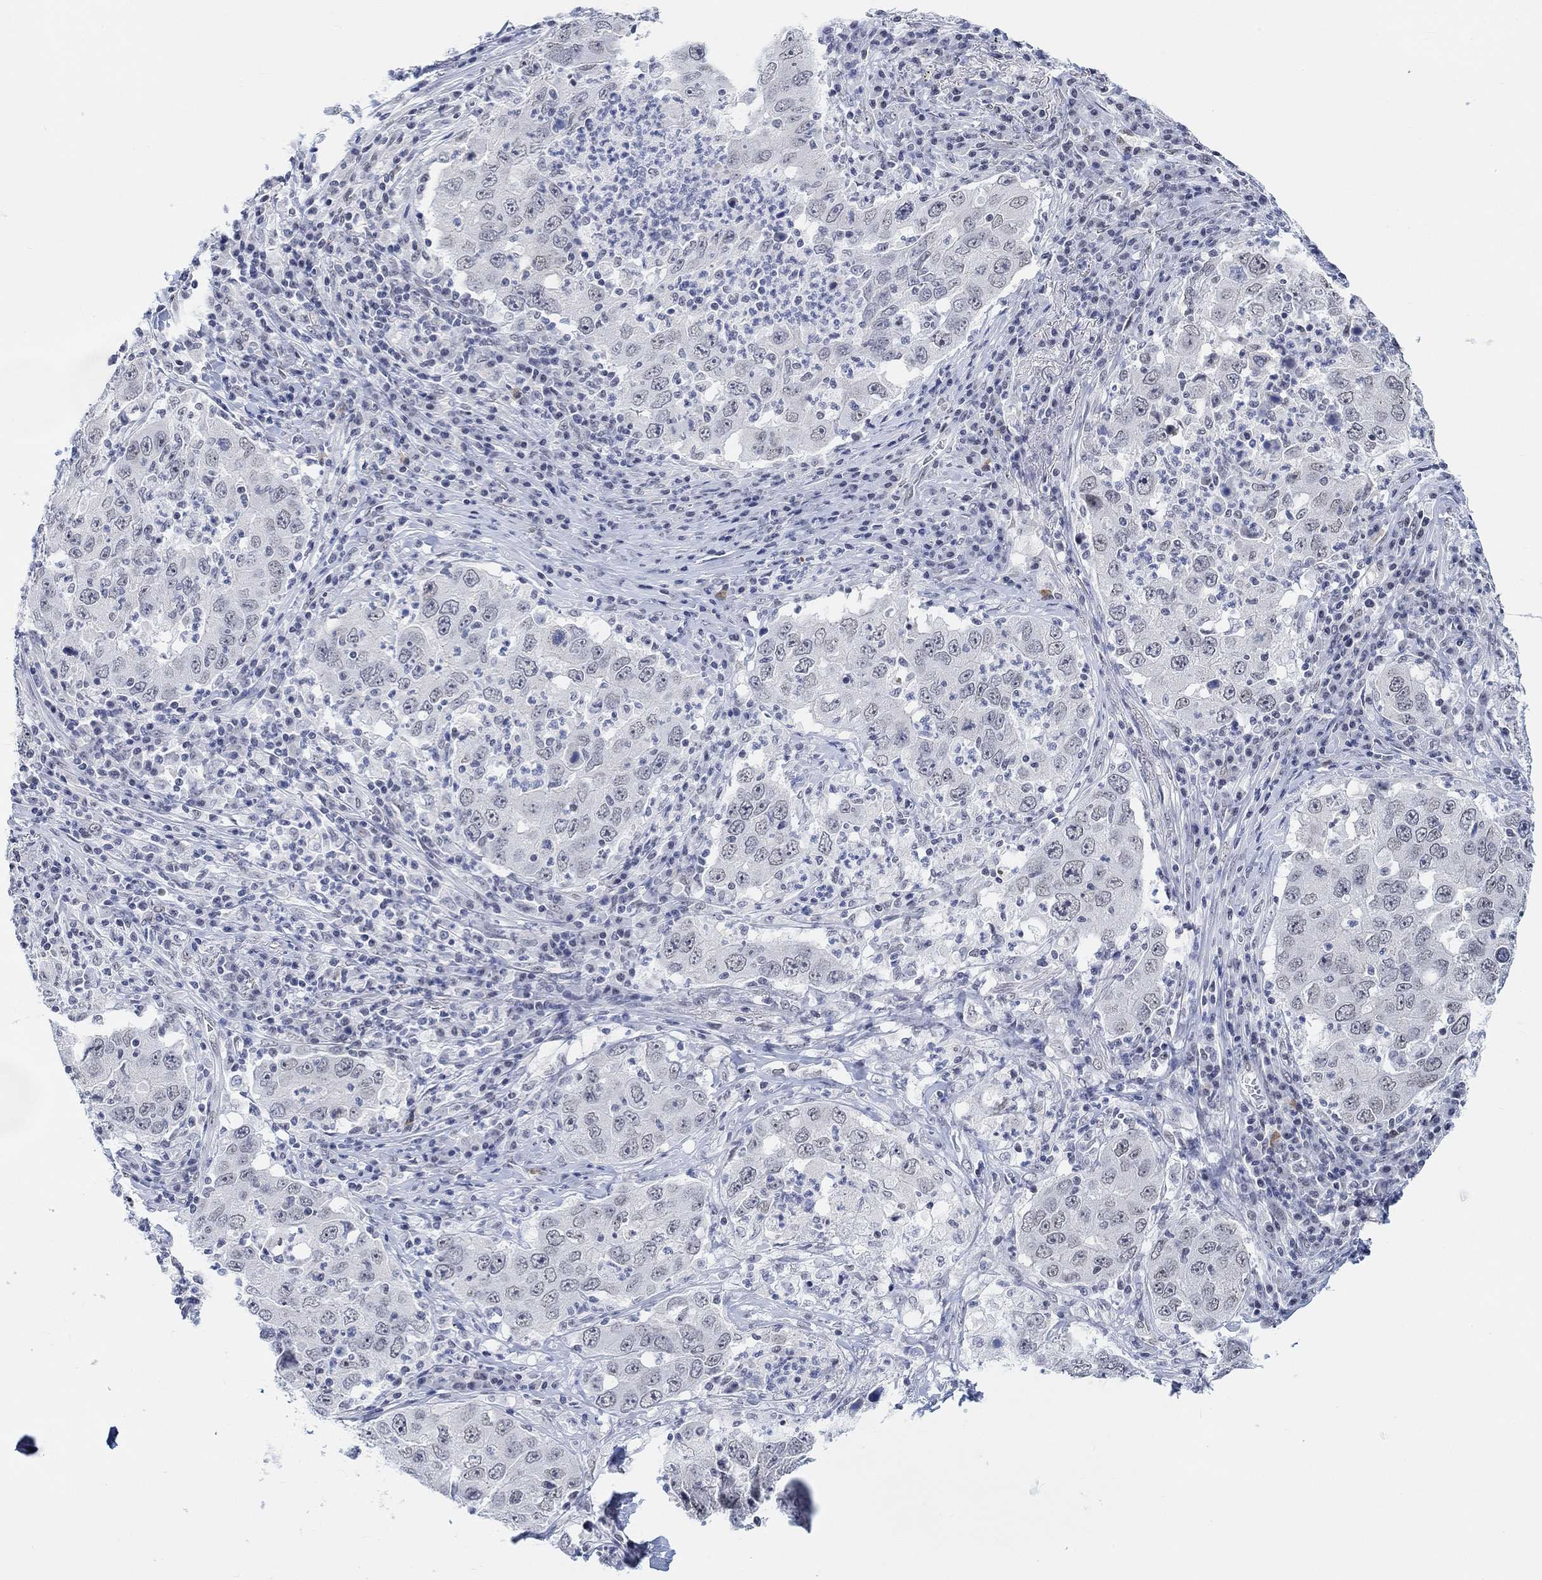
{"staining": {"intensity": "negative", "quantity": "none", "location": "none"}, "tissue": "lung cancer", "cell_type": "Tumor cells", "image_type": "cancer", "snomed": [{"axis": "morphology", "description": "Adenocarcinoma, NOS"}, {"axis": "topography", "description": "Lung"}], "caption": "The image reveals no significant staining in tumor cells of lung cancer (adenocarcinoma). (DAB (3,3'-diaminobenzidine) IHC with hematoxylin counter stain).", "gene": "PURG", "patient": {"sex": "male", "age": 73}}